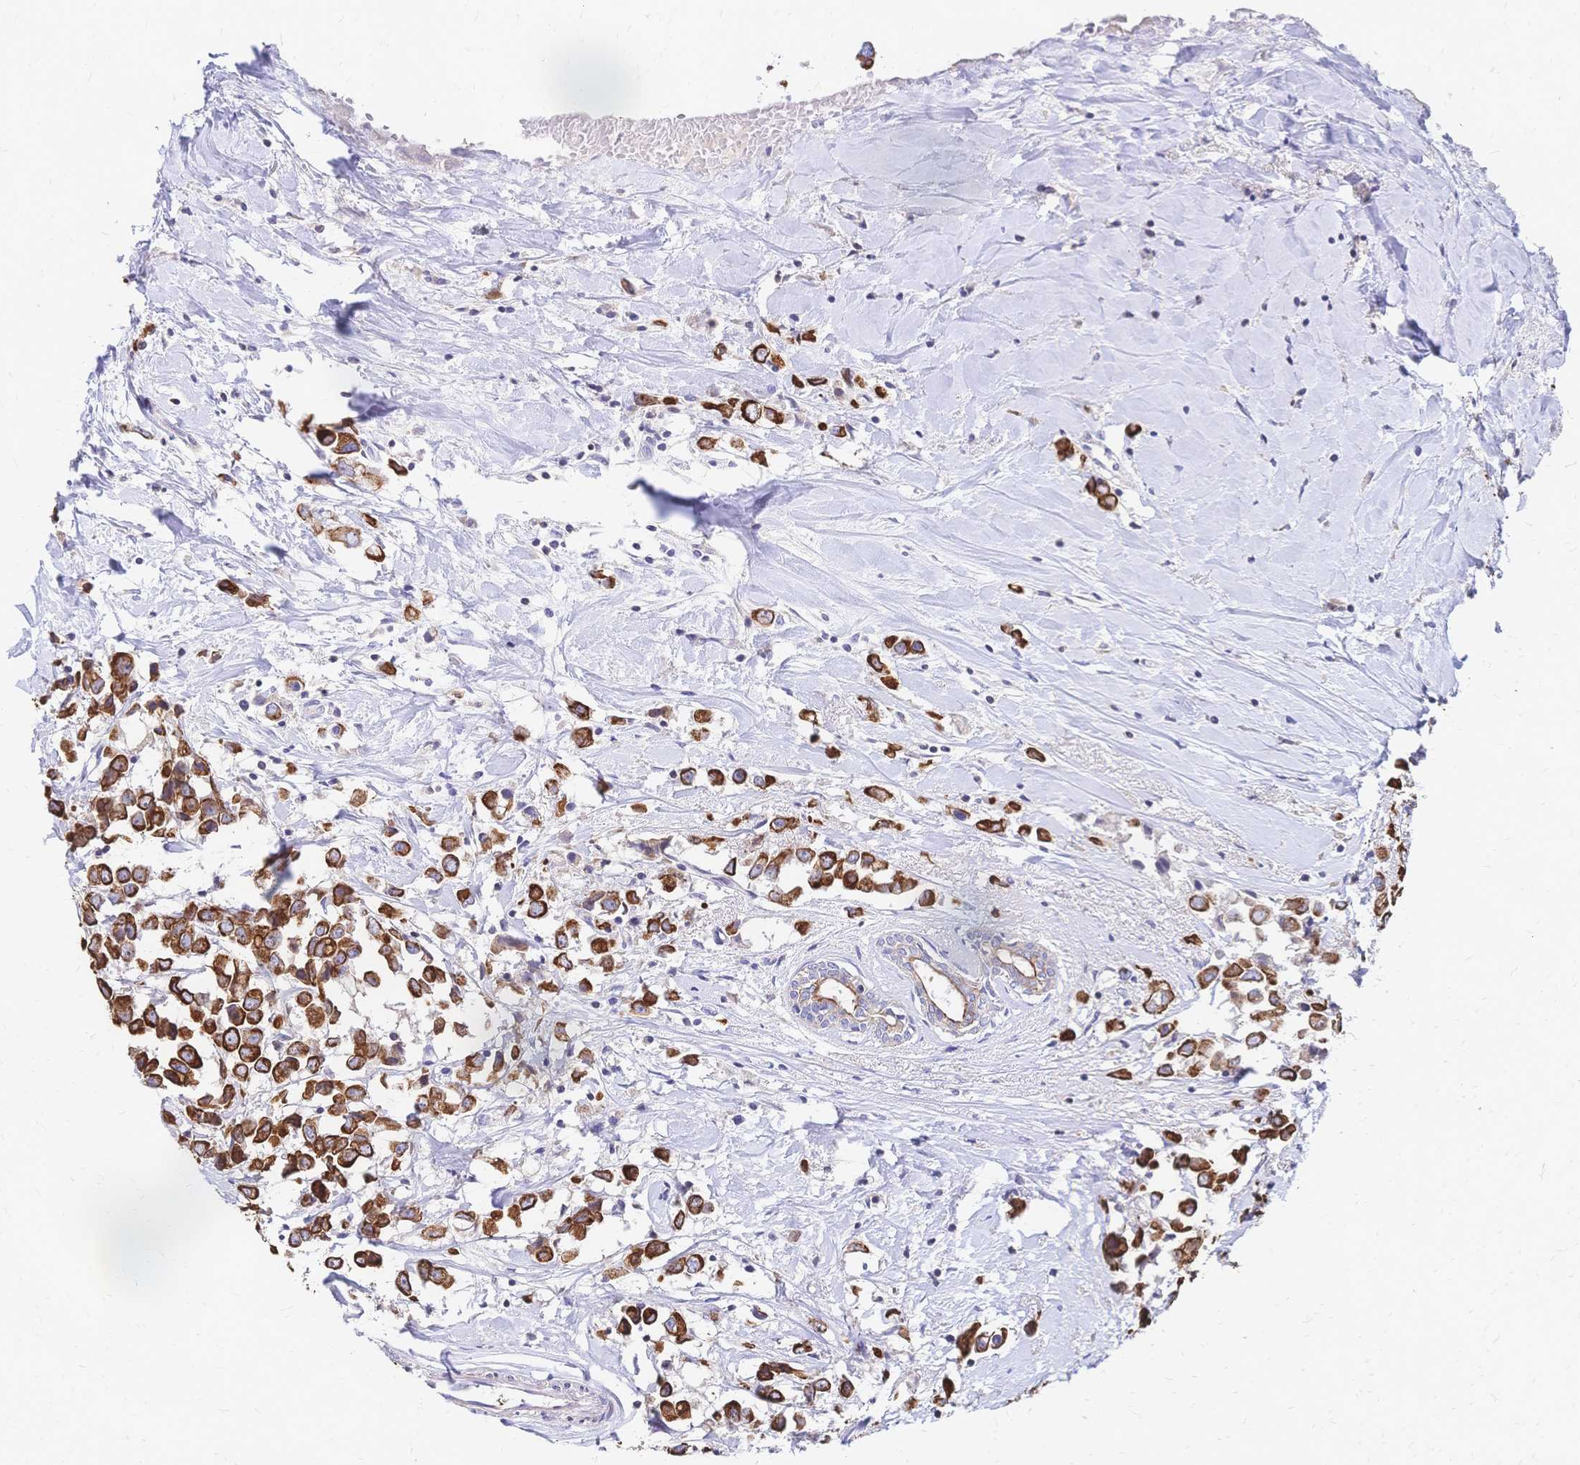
{"staining": {"intensity": "strong", "quantity": ">75%", "location": "cytoplasmic/membranous"}, "tissue": "breast cancer", "cell_type": "Tumor cells", "image_type": "cancer", "snomed": [{"axis": "morphology", "description": "Duct carcinoma"}, {"axis": "topography", "description": "Breast"}], "caption": "IHC image of neoplastic tissue: human breast cancer stained using IHC reveals high levels of strong protein expression localized specifically in the cytoplasmic/membranous of tumor cells, appearing as a cytoplasmic/membranous brown color.", "gene": "DTNB", "patient": {"sex": "female", "age": 61}}